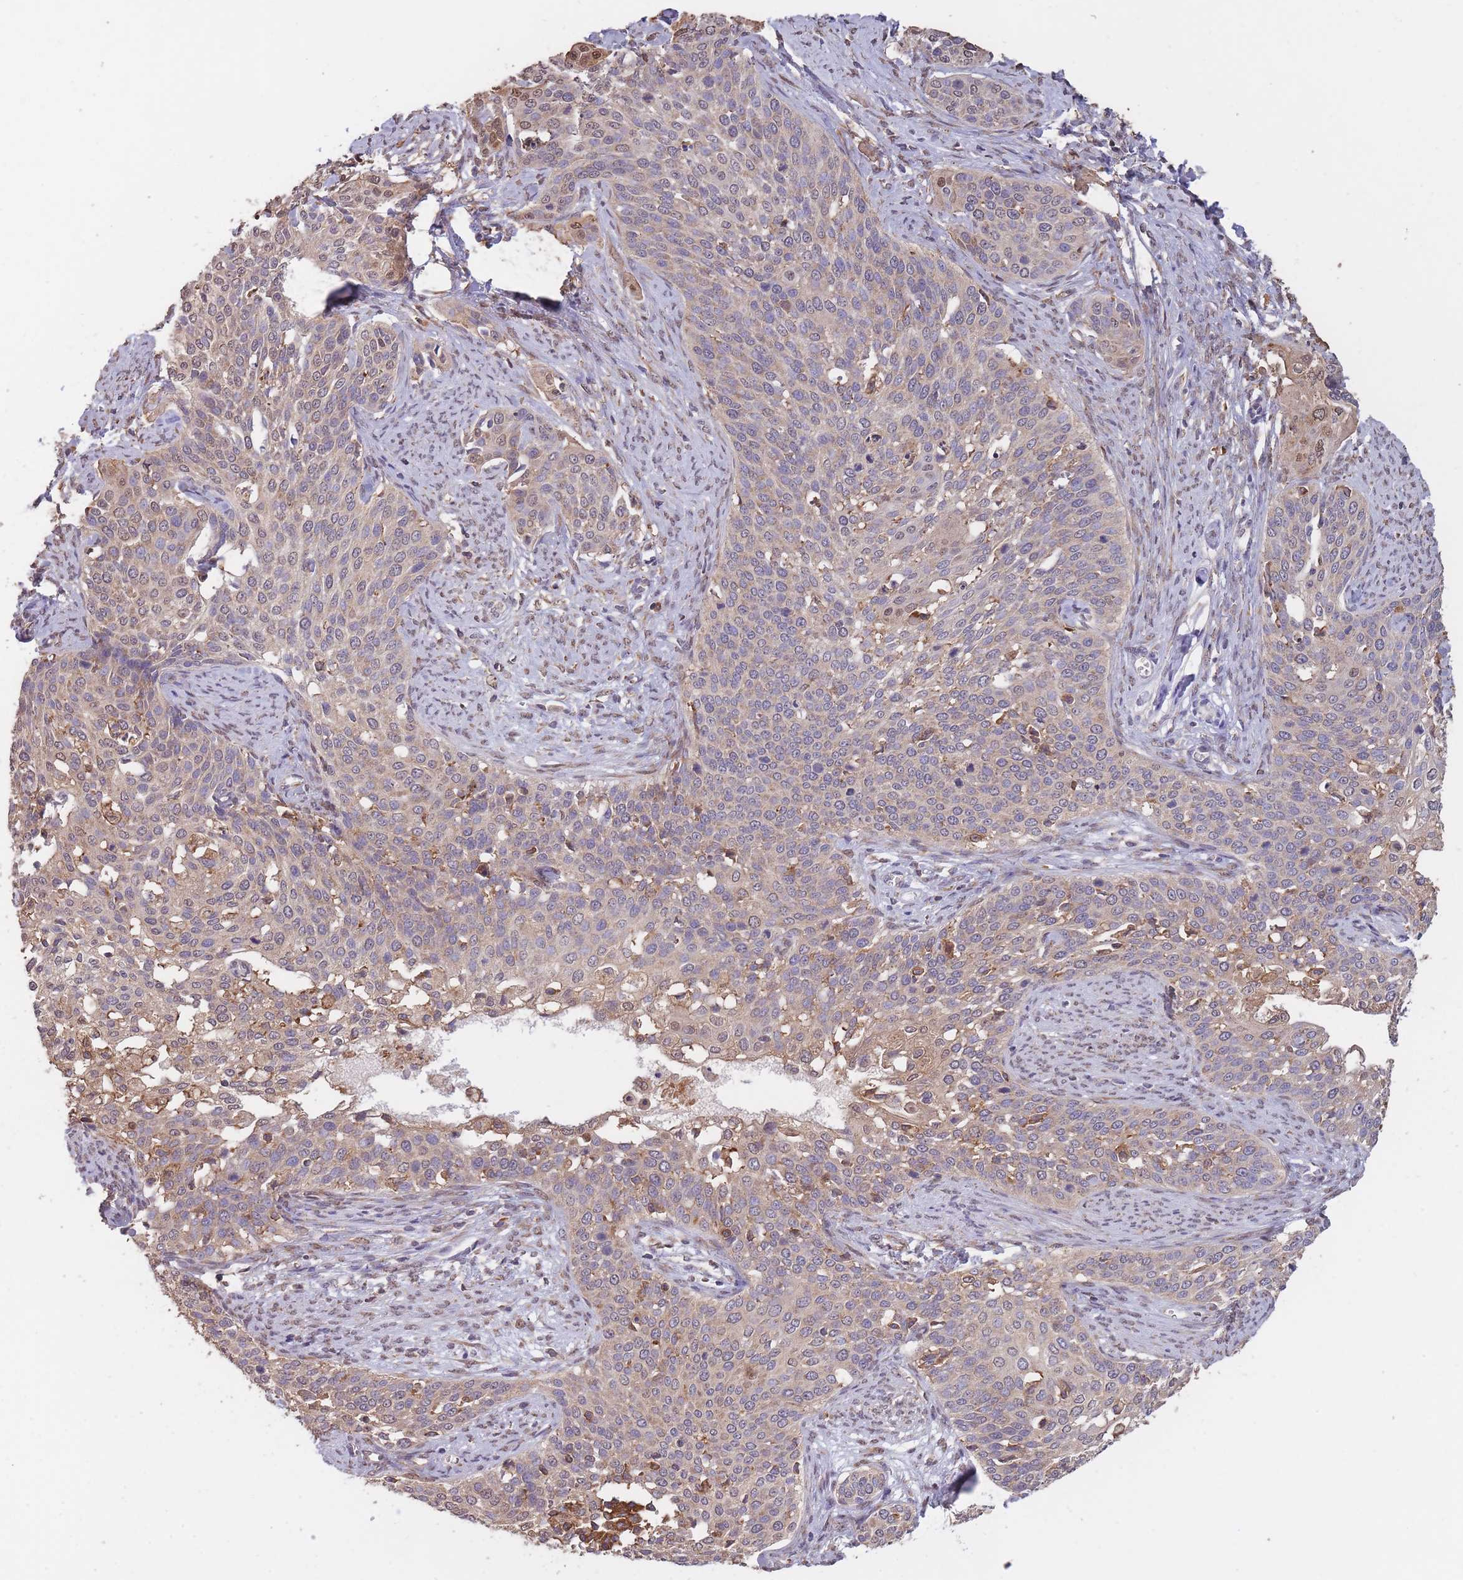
{"staining": {"intensity": "weak", "quantity": "25%-75%", "location": "cytoplasmic/membranous"}, "tissue": "cervical cancer", "cell_type": "Tumor cells", "image_type": "cancer", "snomed": [{"axis": "morphology", "description": "Squamous cell carcinoma, NOS"}, {"axis": "topography", "description": "Cervix"}], "caption": "There is low levels of weak cytoplasmic/membranous positivity in tumor cells of cervical squamous cell carcinoma, as demonstrated by immunohistochemical staining (brown color).", "gene": "GMIP", "patient": {"sex": "female", "age": 44}}